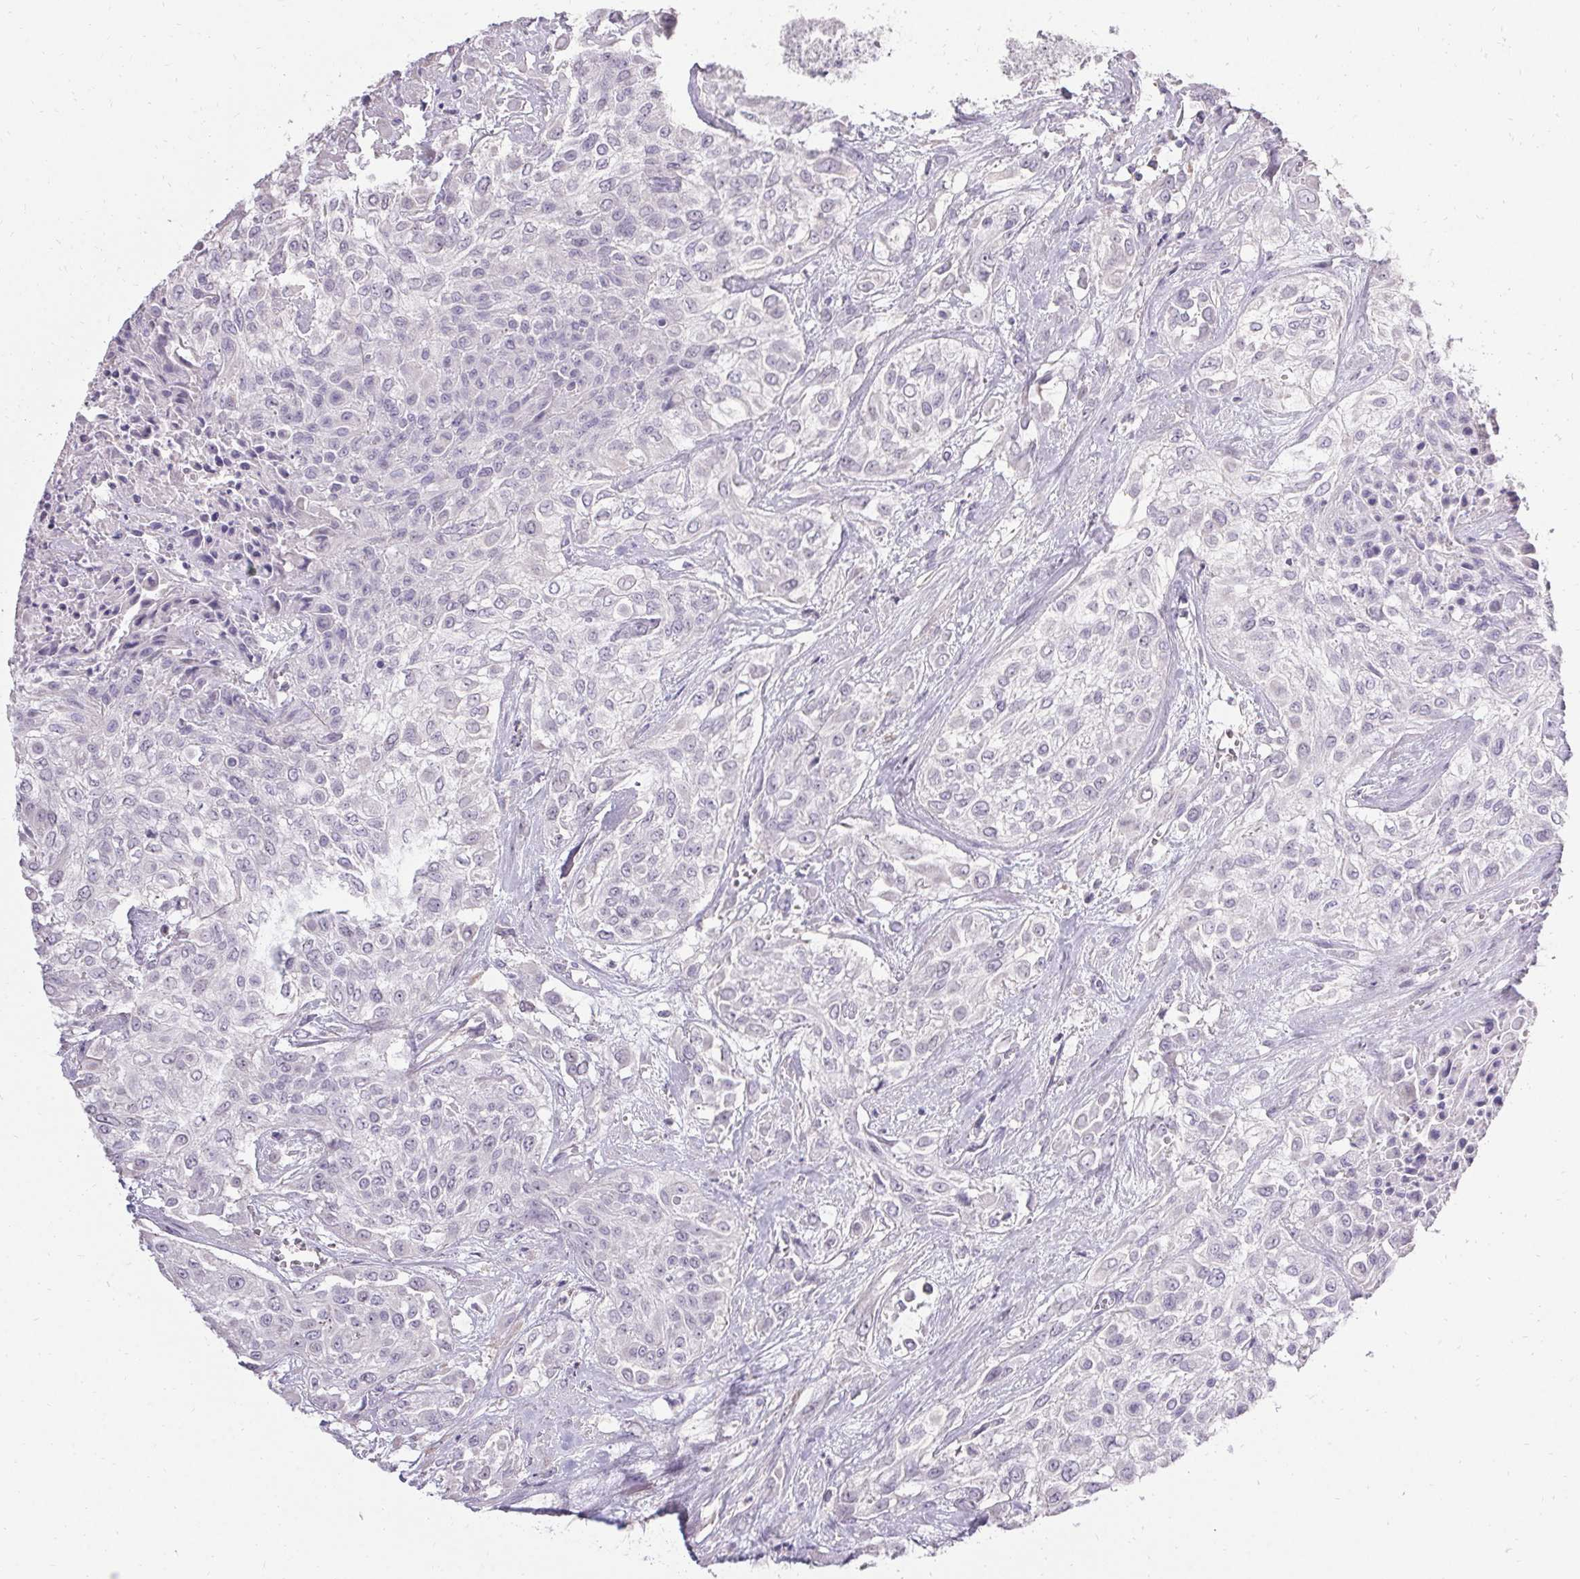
{"staining": {"intensity": "negative", "quantity": "none", "location": "none"}, "tissue": "urothelial cancer", "cell_type": "Tumor cells", "image_type": "cancer", "snomed": [{"axis": "morphology", "description": "Urothelial carcinoma, High grade"}, {"axis": "topography", "description": "Urinary bladder"}], "caption": "An immunohistochemistry (IHC) micrograph of urothelial carcinoma (high-grade) is shown. There is no staining in tumor cells of urothelial carcinoma (high-grade). (Brightfield microscopy of DAB (3,3'-diaminobenzidine) IHC at high magnification).", "gene": "PMEL", "patient": {"sex": "male", "age": 57}}